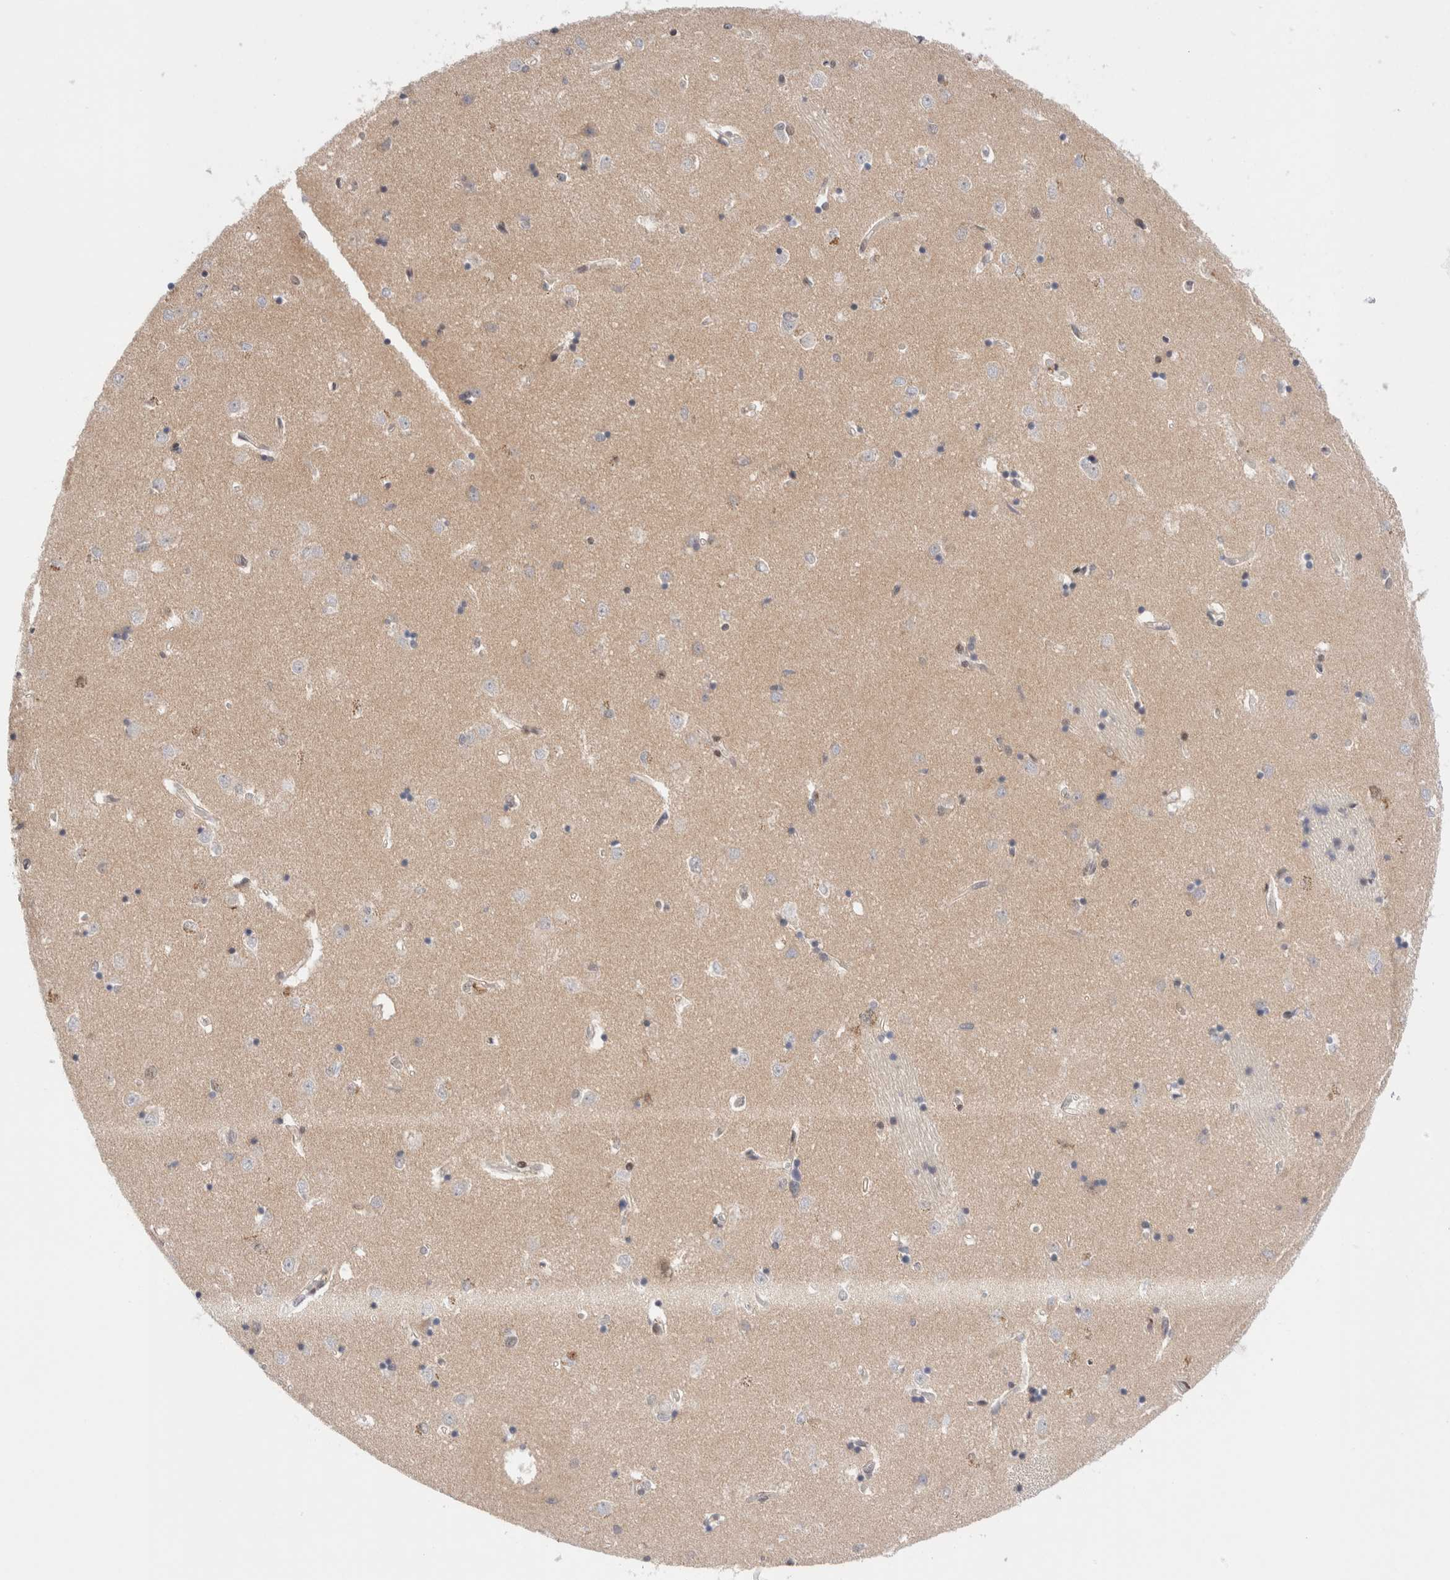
{"staining": {"intensity": "weak", "quantity": "<25%", "location": "nuclear"}, "tissue": "caudate", "cell_type": "Glial cells", "image_type": "normal", "snomed": [{"axis": "morphology", "description": "Normal tissue, NOS"}, {"axis": "topography", "description": "Lateral ventricle wall"}], "caption": "This micrograph is of benign caudate stained with immunohistochemistry to label a protein in brown with the nuclei are counter-stained blue. There is no staining in glial cells. The staining is performed using DAB brown chromogen with nuclei counter-stained in using hematoxylin.", "gene": "GATAD2A", "patient": {"sex": "male", "age": 45}}